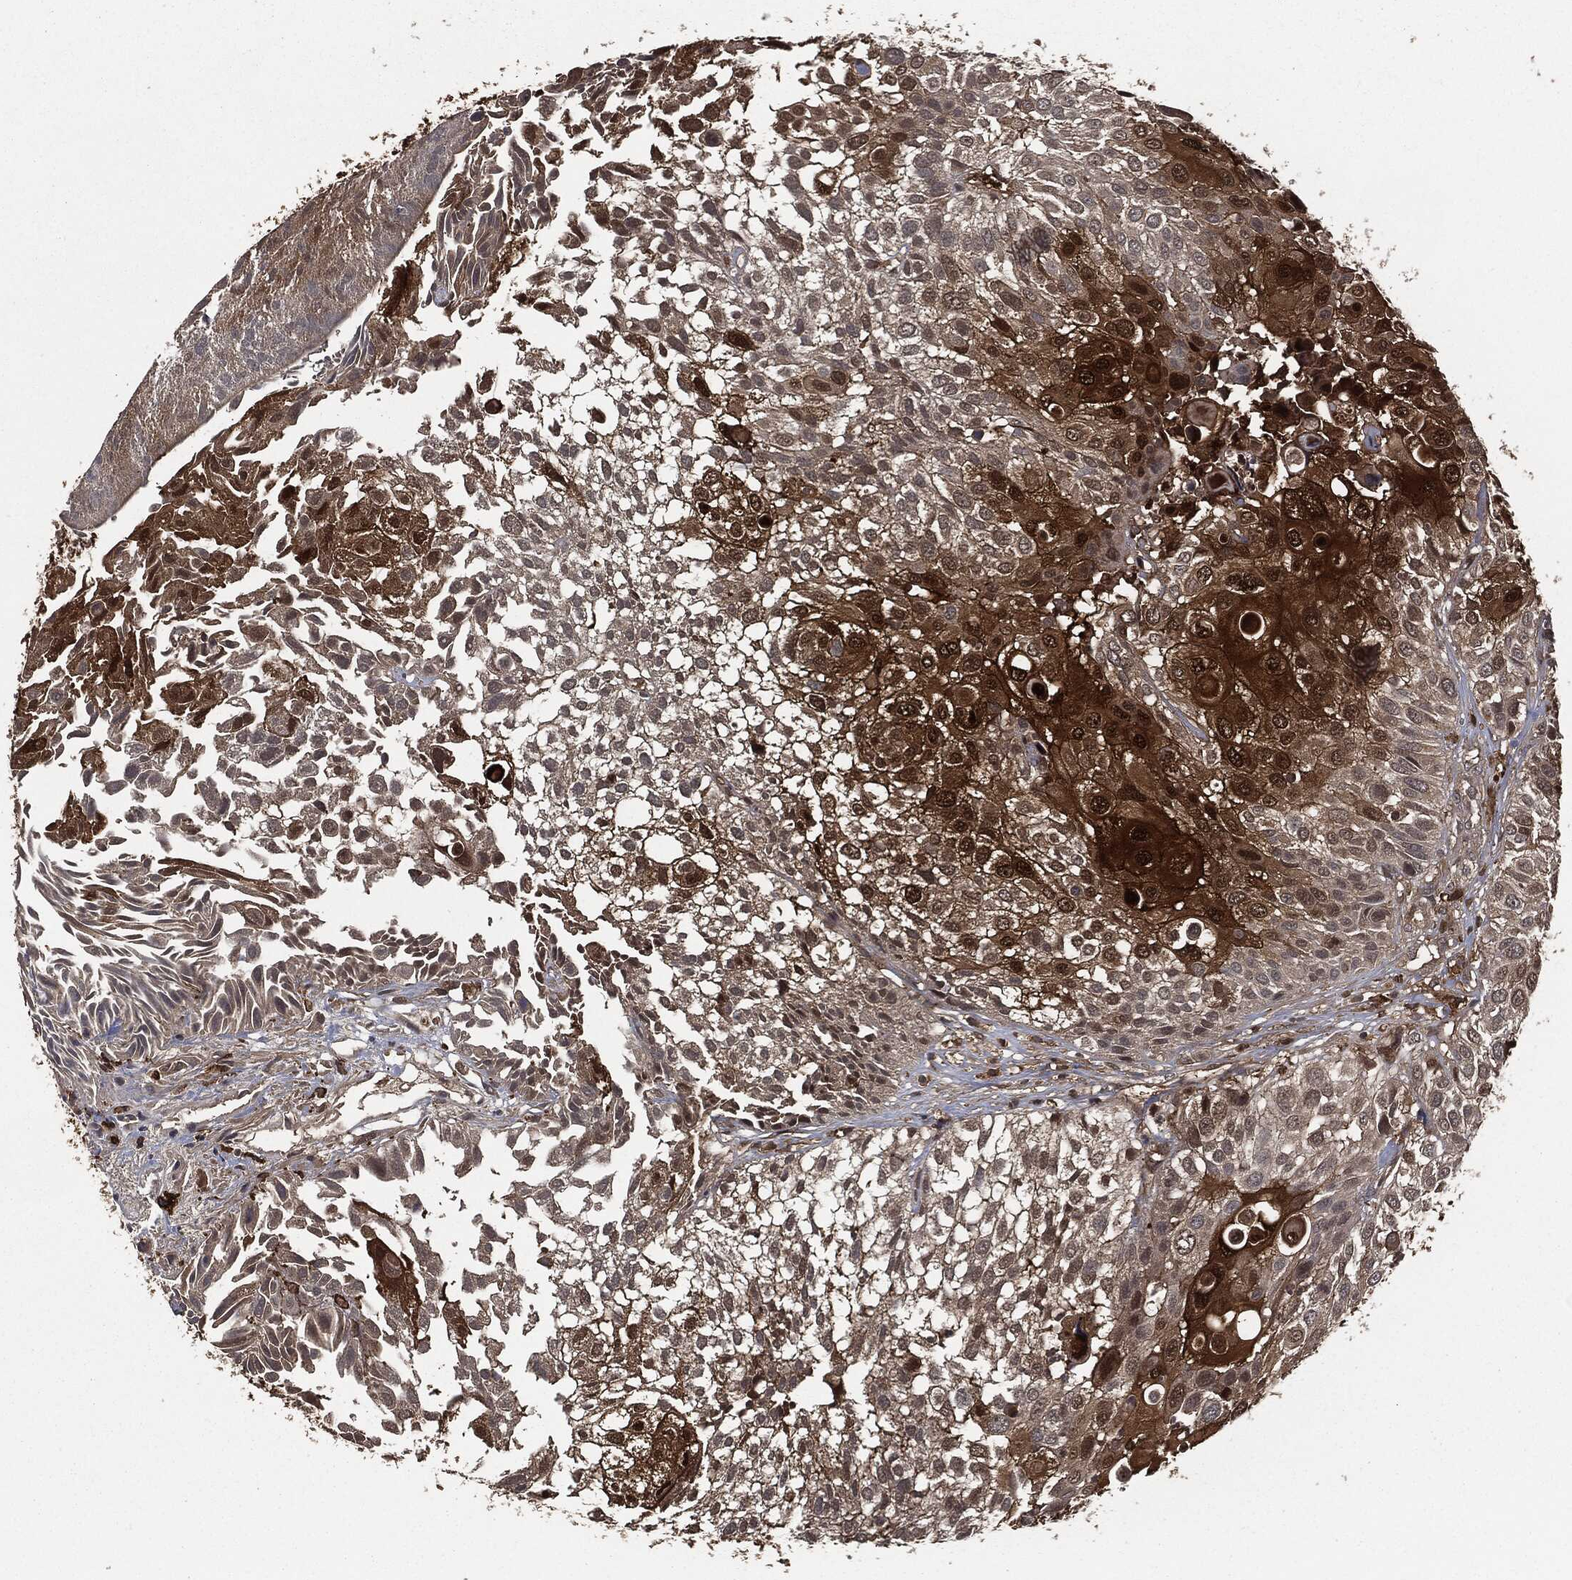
{"staining": {"intensity": "strong", "quantity": "<25%", "location": "cytoplasmic/membranous"}, "tissue": "urothelial cancer", "cell_type": "Tumor cells", "image_type": "cancer", "snomed": [{"axis": "morphology", "description": "Urothelial carcinoma, High grade"}, {"axis": "topography", "description": "Urinary bladder"}], "caption": "Urothelial cancer stained for a protein (brown) demonstrates strong cytoplasmic/membranous positive expression in approximately <25% of tumor cells.", "gene": "CRABP2", "patient": {"sex": "female", "age": 79}}